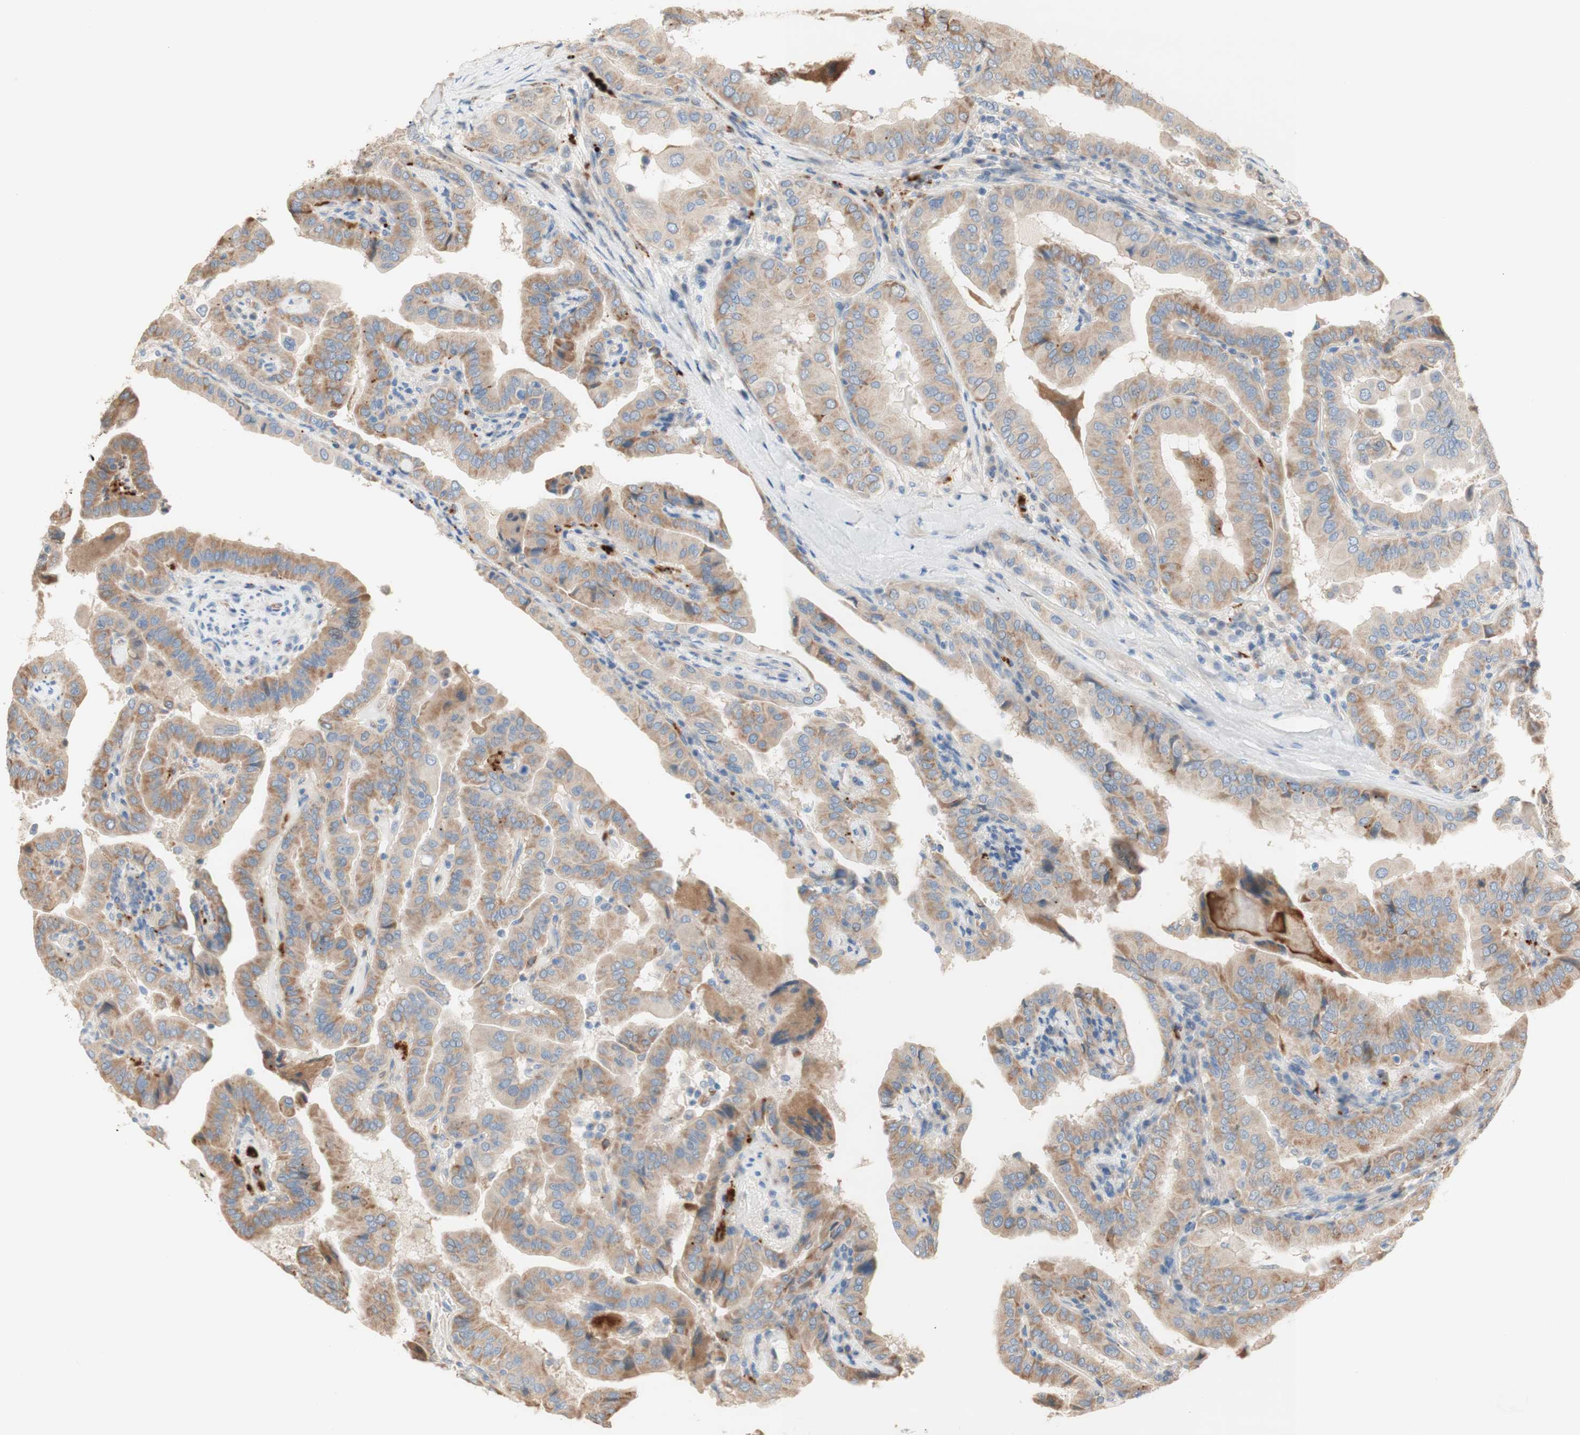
{"staining": {"intensity": "weak", "quantity": ">75%", "location": "cytoplasmic/membranous"}, "tissue": "thyroid cancer", "cell_type": "Tumor cells", "image_type": "cancer", "snomed": [{"axis": "morphology", "description": "Papillary adenocarcinoma, NOS"}, {"axis": "topography", "description": "Thyroid gland"}], "caption": "Brown immunohistochemical staining in papillary adenocarcinoma (thyroid) demonstrates weak cytoplasmic/membranous positivity in approximately >75% of tumor cells. (DAB (3,3'-diaminobenzidine) IHC with brightfield microscopy, high magnification).", "gene": "PTPN21", "patient": {"sex": "male", "age": 33}}